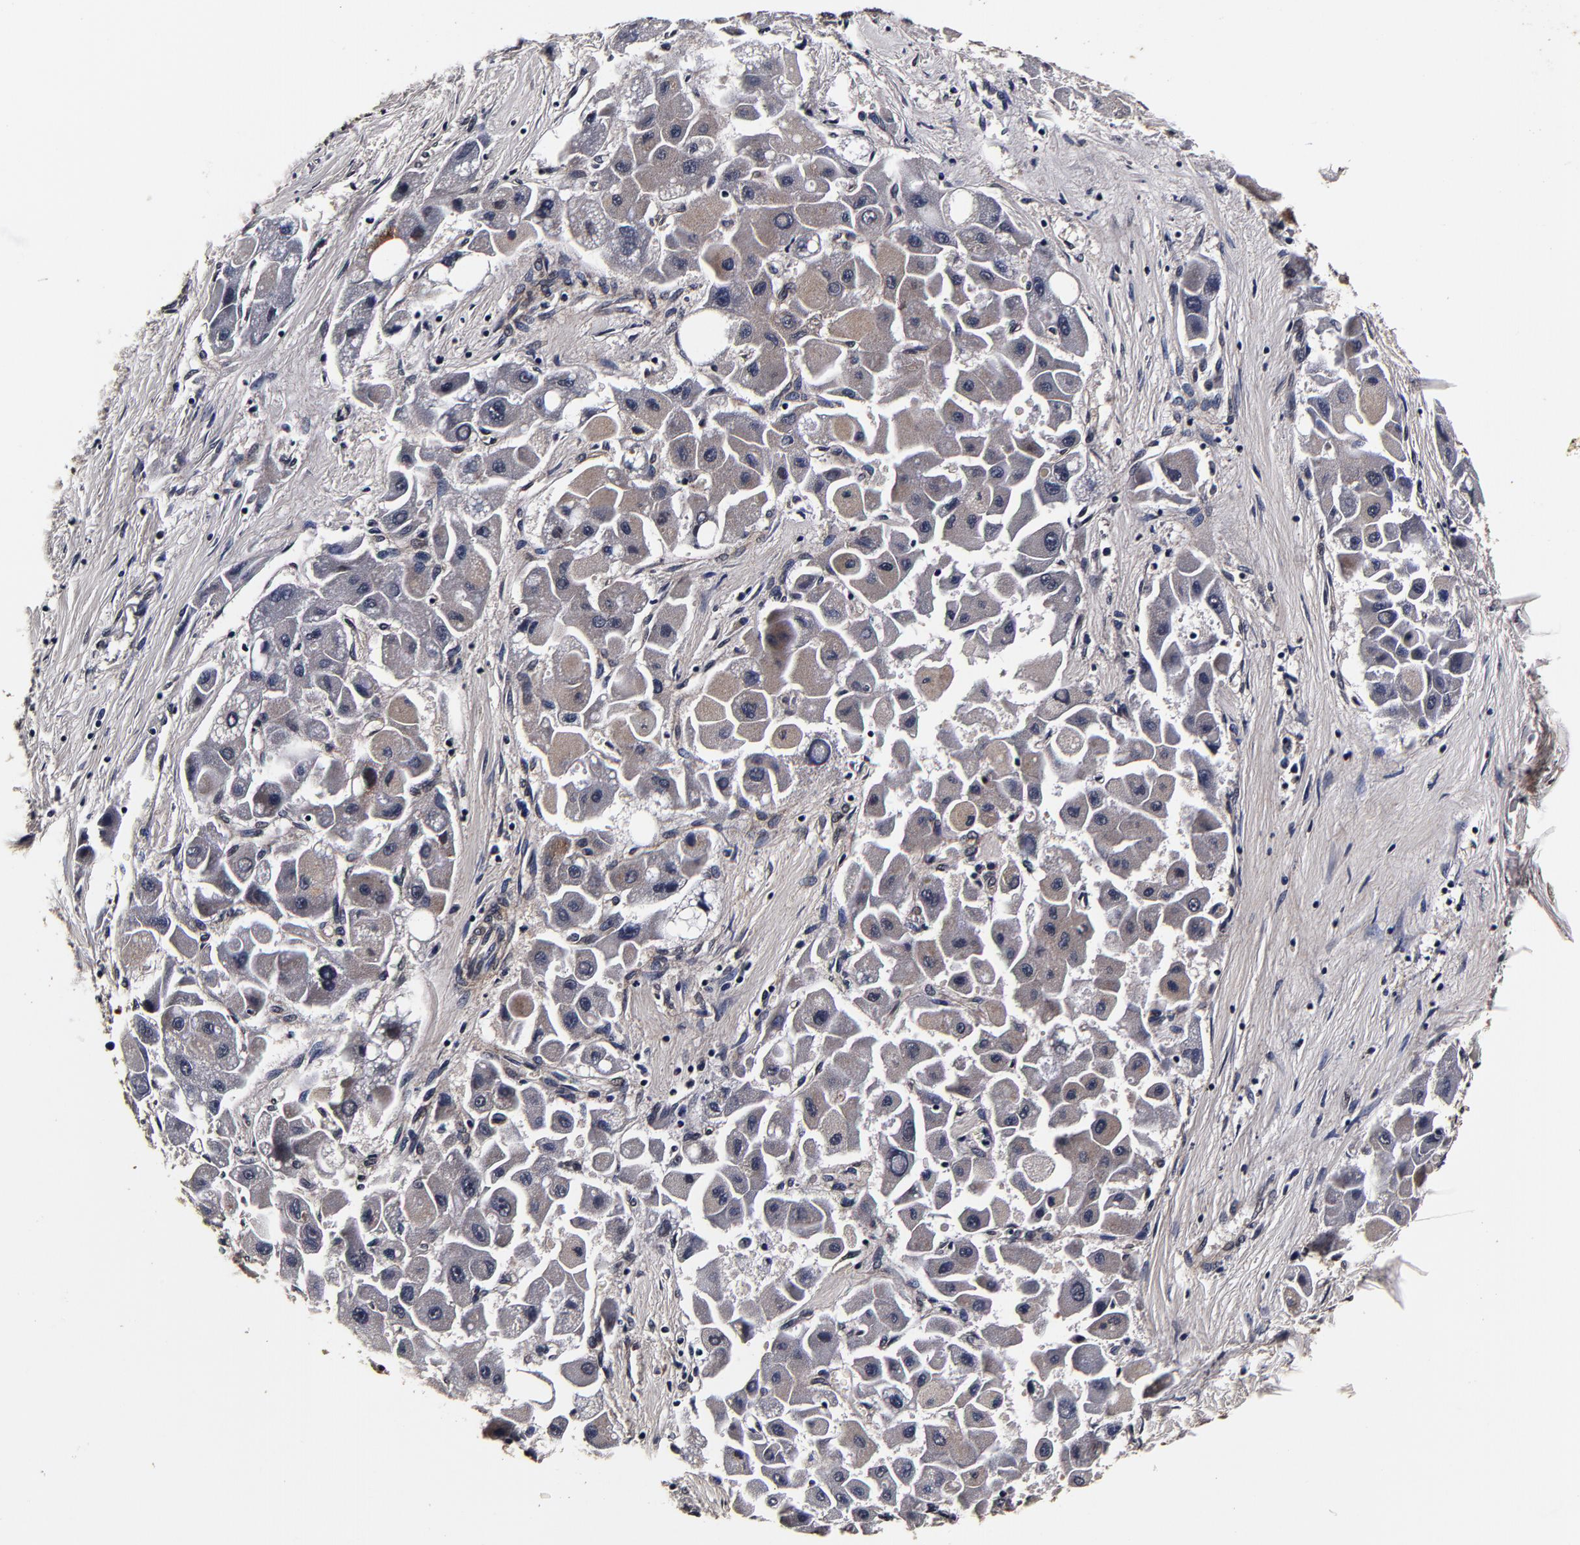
{"staining": {"intensity": "weak", "quantity": "25%-75%", "location": "cytoplasmic/membranous"}, "tissue": "liver cancer", "cell_type": "Tumor cells", "image_type": "cancer", "snomed": [{"axis": "morphology", "description": "Carcinoma, Hepatocellular, NOS"}, {"axis": "topography", "description": "Liver"}], "caption": "Protein expression analysis of liver cancer (hepatocellular carcinoma) reveals weak cytoplasmic/membranous staining in approximately 25%-75% of tumor cells.", "gene": "MMP15", "patient": {"sex": "male", "age": 24}}